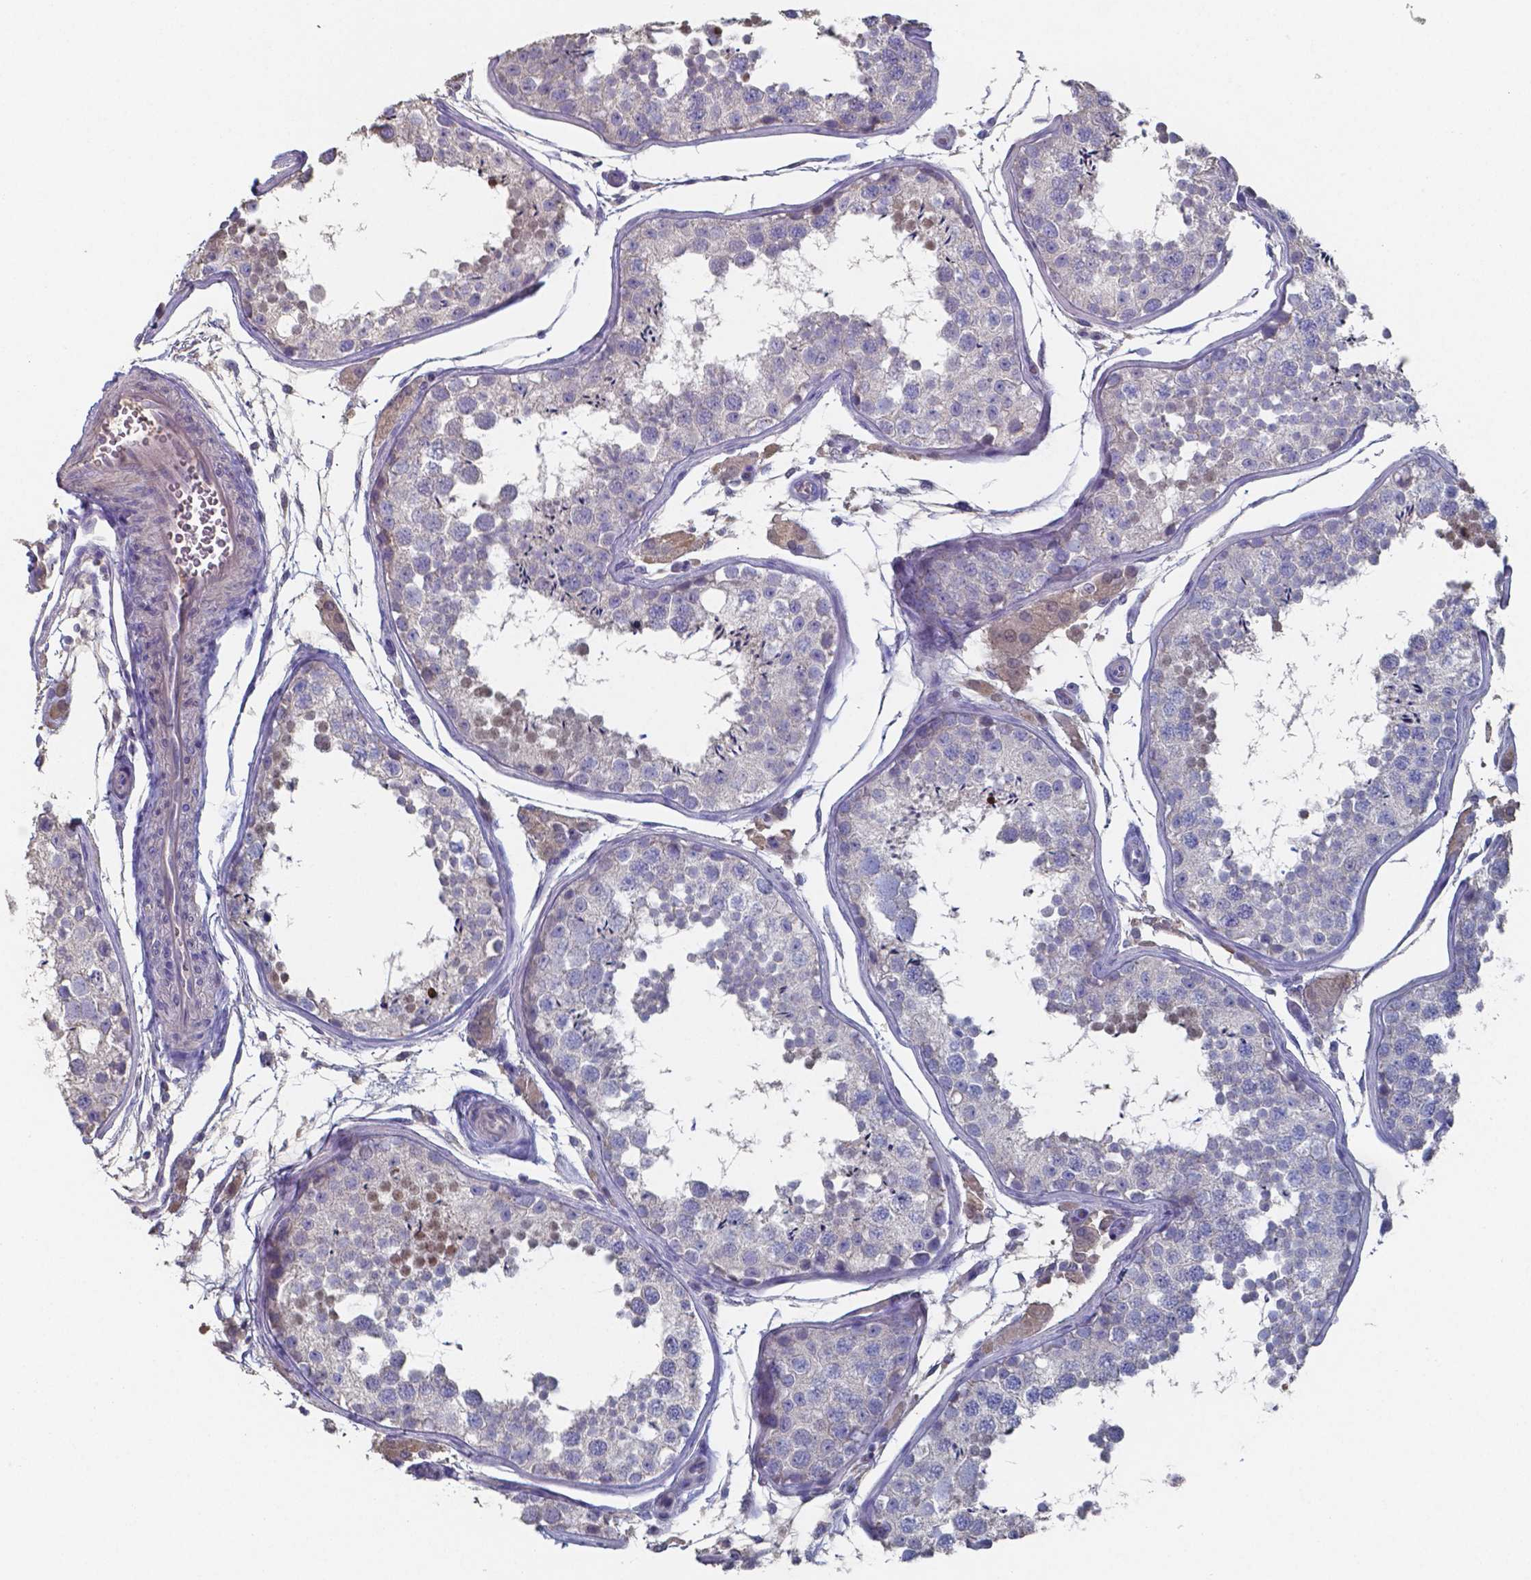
{"staining": {"intensity": "moderate", "quantity": "<25%", "location": "nuclear"}, "tissue": "testis", "cell_type": "Cells in seminiferous ducts", "image_type": "normal", "snomed": [{"axis": "morphology", "description": "Normal tissue, NOS"}, {"axis": "topography", "description": "Testis"}], "caption": "Protein expression analysis of unremarkable testis demonstrates moderate nuclear expression in approximately <25% of cells in seminiferous ducts. (brown staining indicates protein expression, while blue staining denotes nuclei).", "gene": "FOXJ1", "patient": {"sex": "male", "age": 29}}